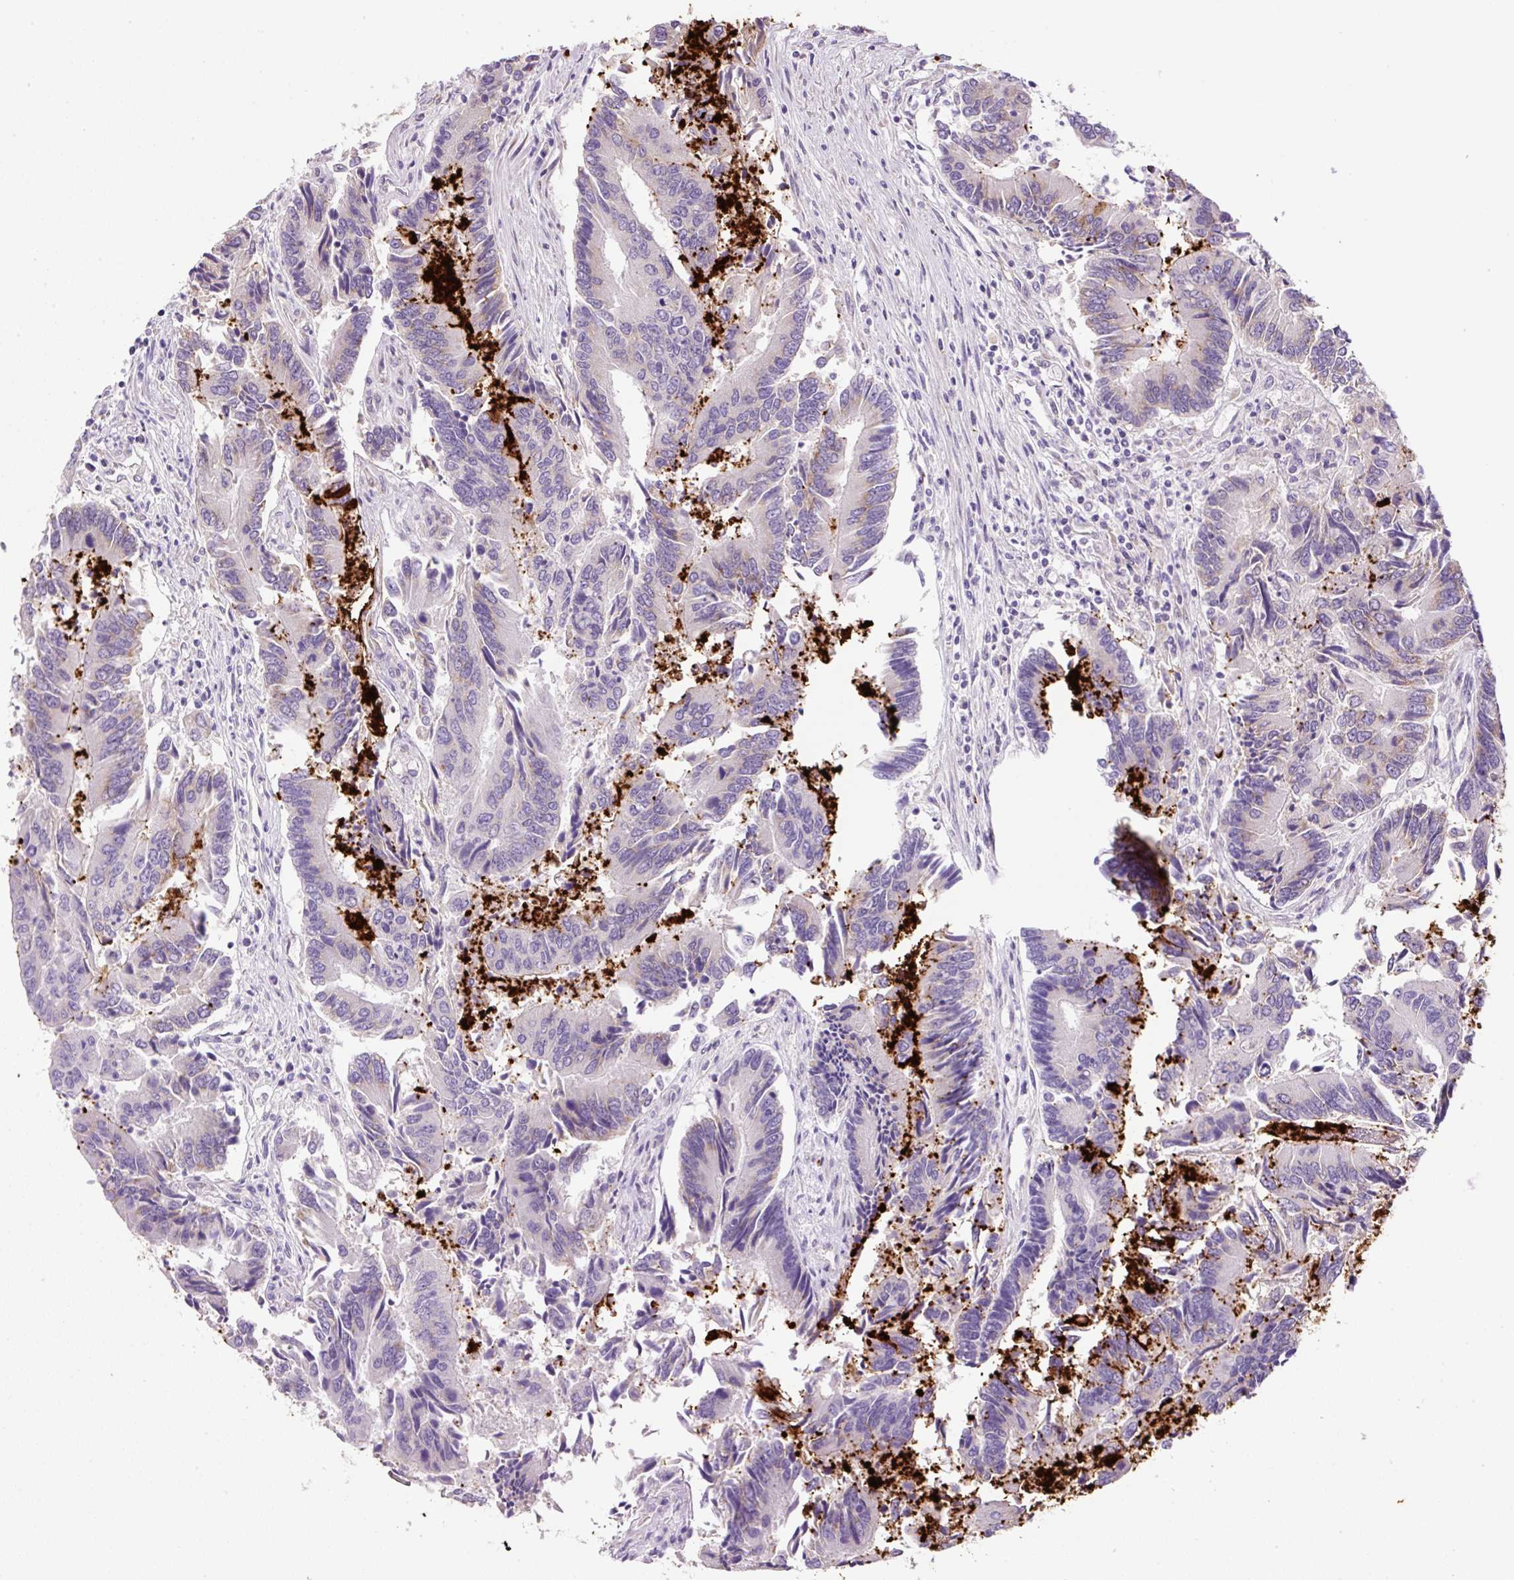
{"staining": {"intensity": "negative", "quantity": "none", "location": "none"}, "tissue": "colorectal cancer", "cell_type": "Tumor cells", "image_type": "cancer", "snomed": [{"axis": "morphology", "description": "Adenocarcinoma, NOS"}, {"axis": "topography", "description": "Colon"}], "caption": "The image shows no significant staining in tumor cells of colorectal cancer (adenocarcinoma). (DAB (3,3'-diaminobenzidine) IHC visualized using brightfield microscopy, high magnification).", "gene": "OGDHL", "patient": {"sex": "female", "age": 67}}